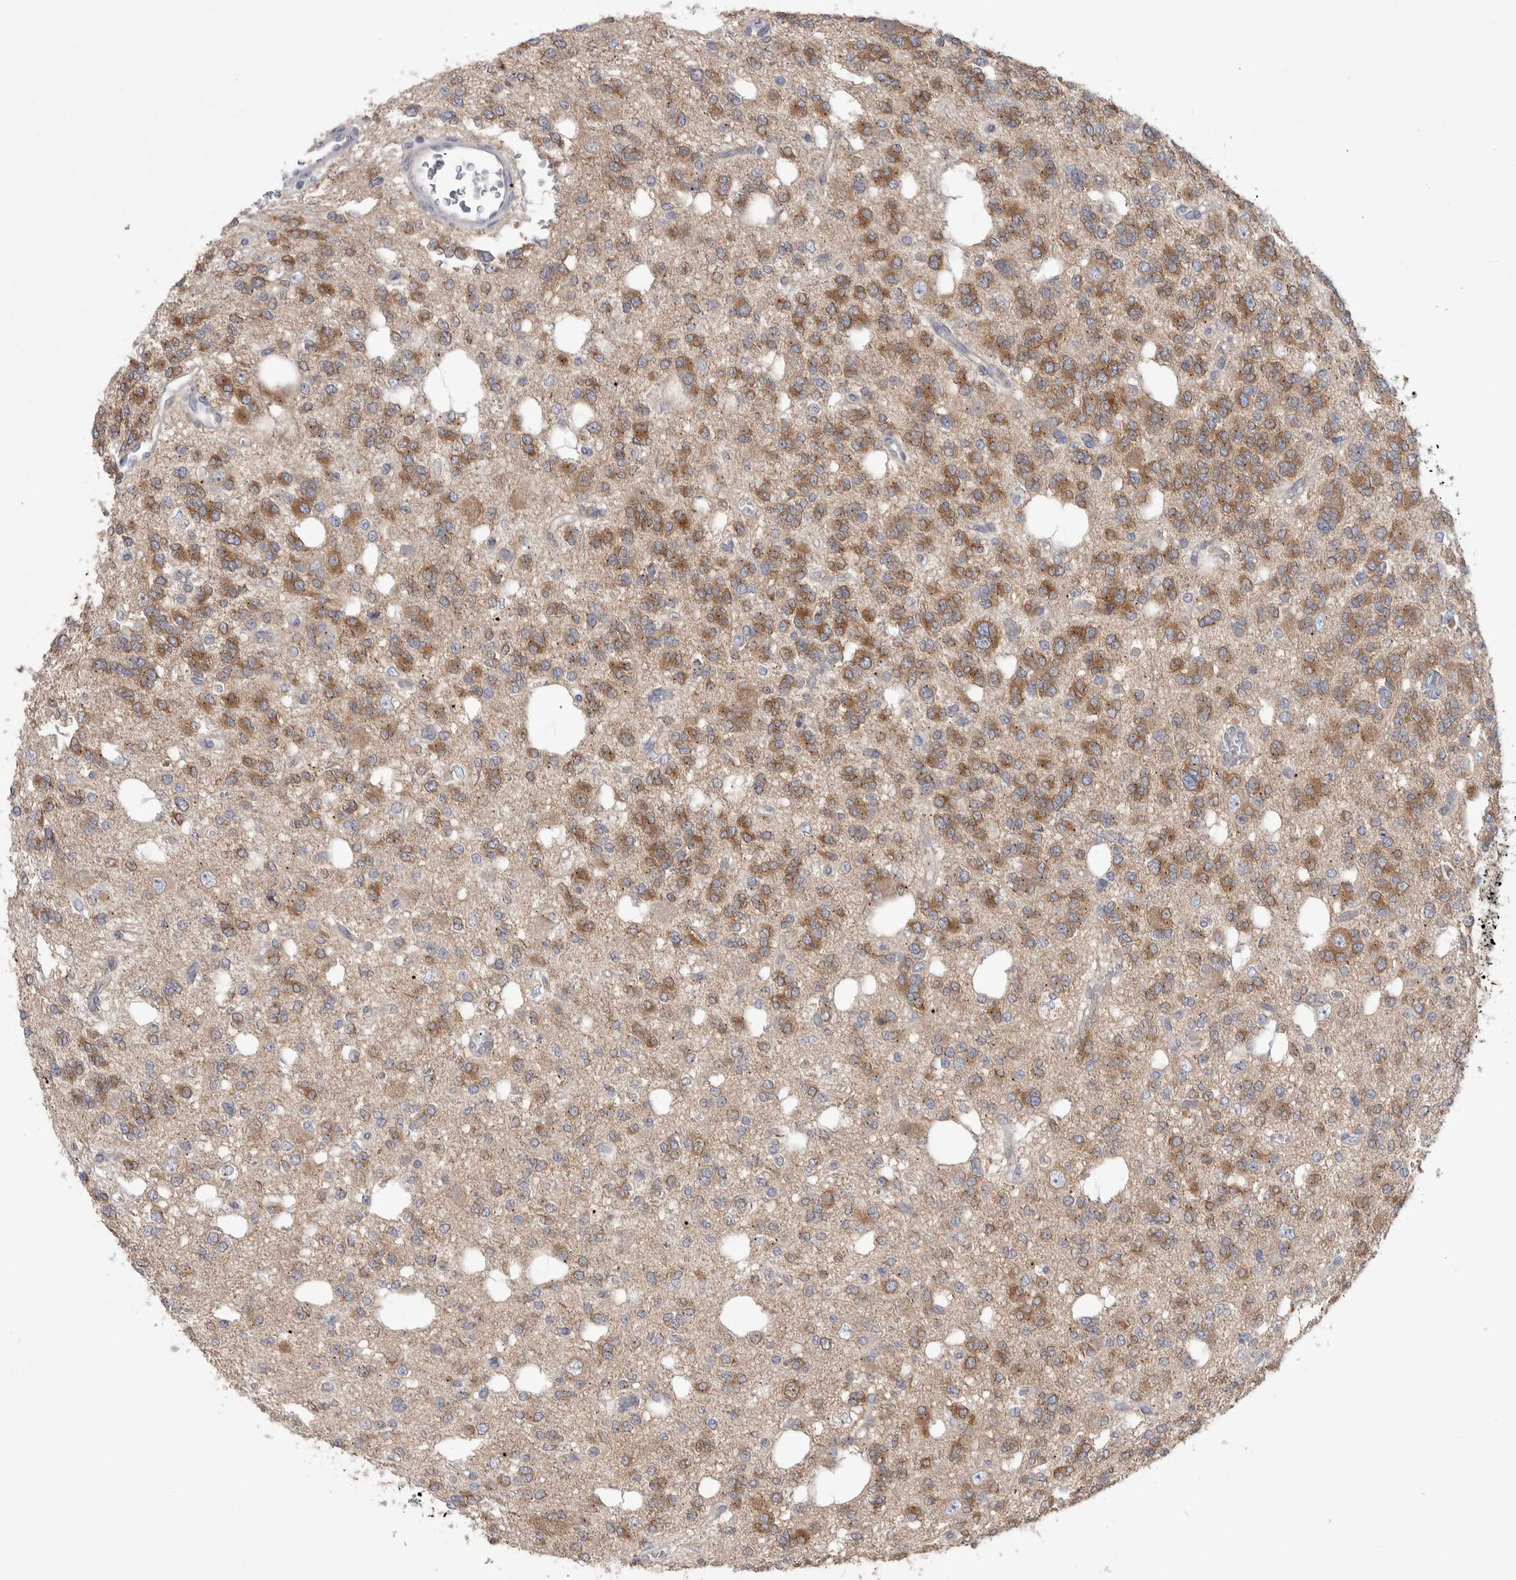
{"staining": {"intensity": "moderate", "quantity": ">75%", "location": "cytoplasmic/membranous"}, "tissue": "glioma", "cell_type": "Tumor cells", "image_type": "cancer", "snomed": [{"axis": "morphology", "description": "Glioma, malignant, Low grade"}, {"axis": "topography", "description": "Brain"}], "caption": "Immunohistochemistry histopathology image of human glioma stained for a protein (brown), which shows medium levels of moderate cytoplasmic/membranous expression in about >75% of tumor cells.", "gene": "GPHN", "patient": {"sex": "male", "age": 38}}